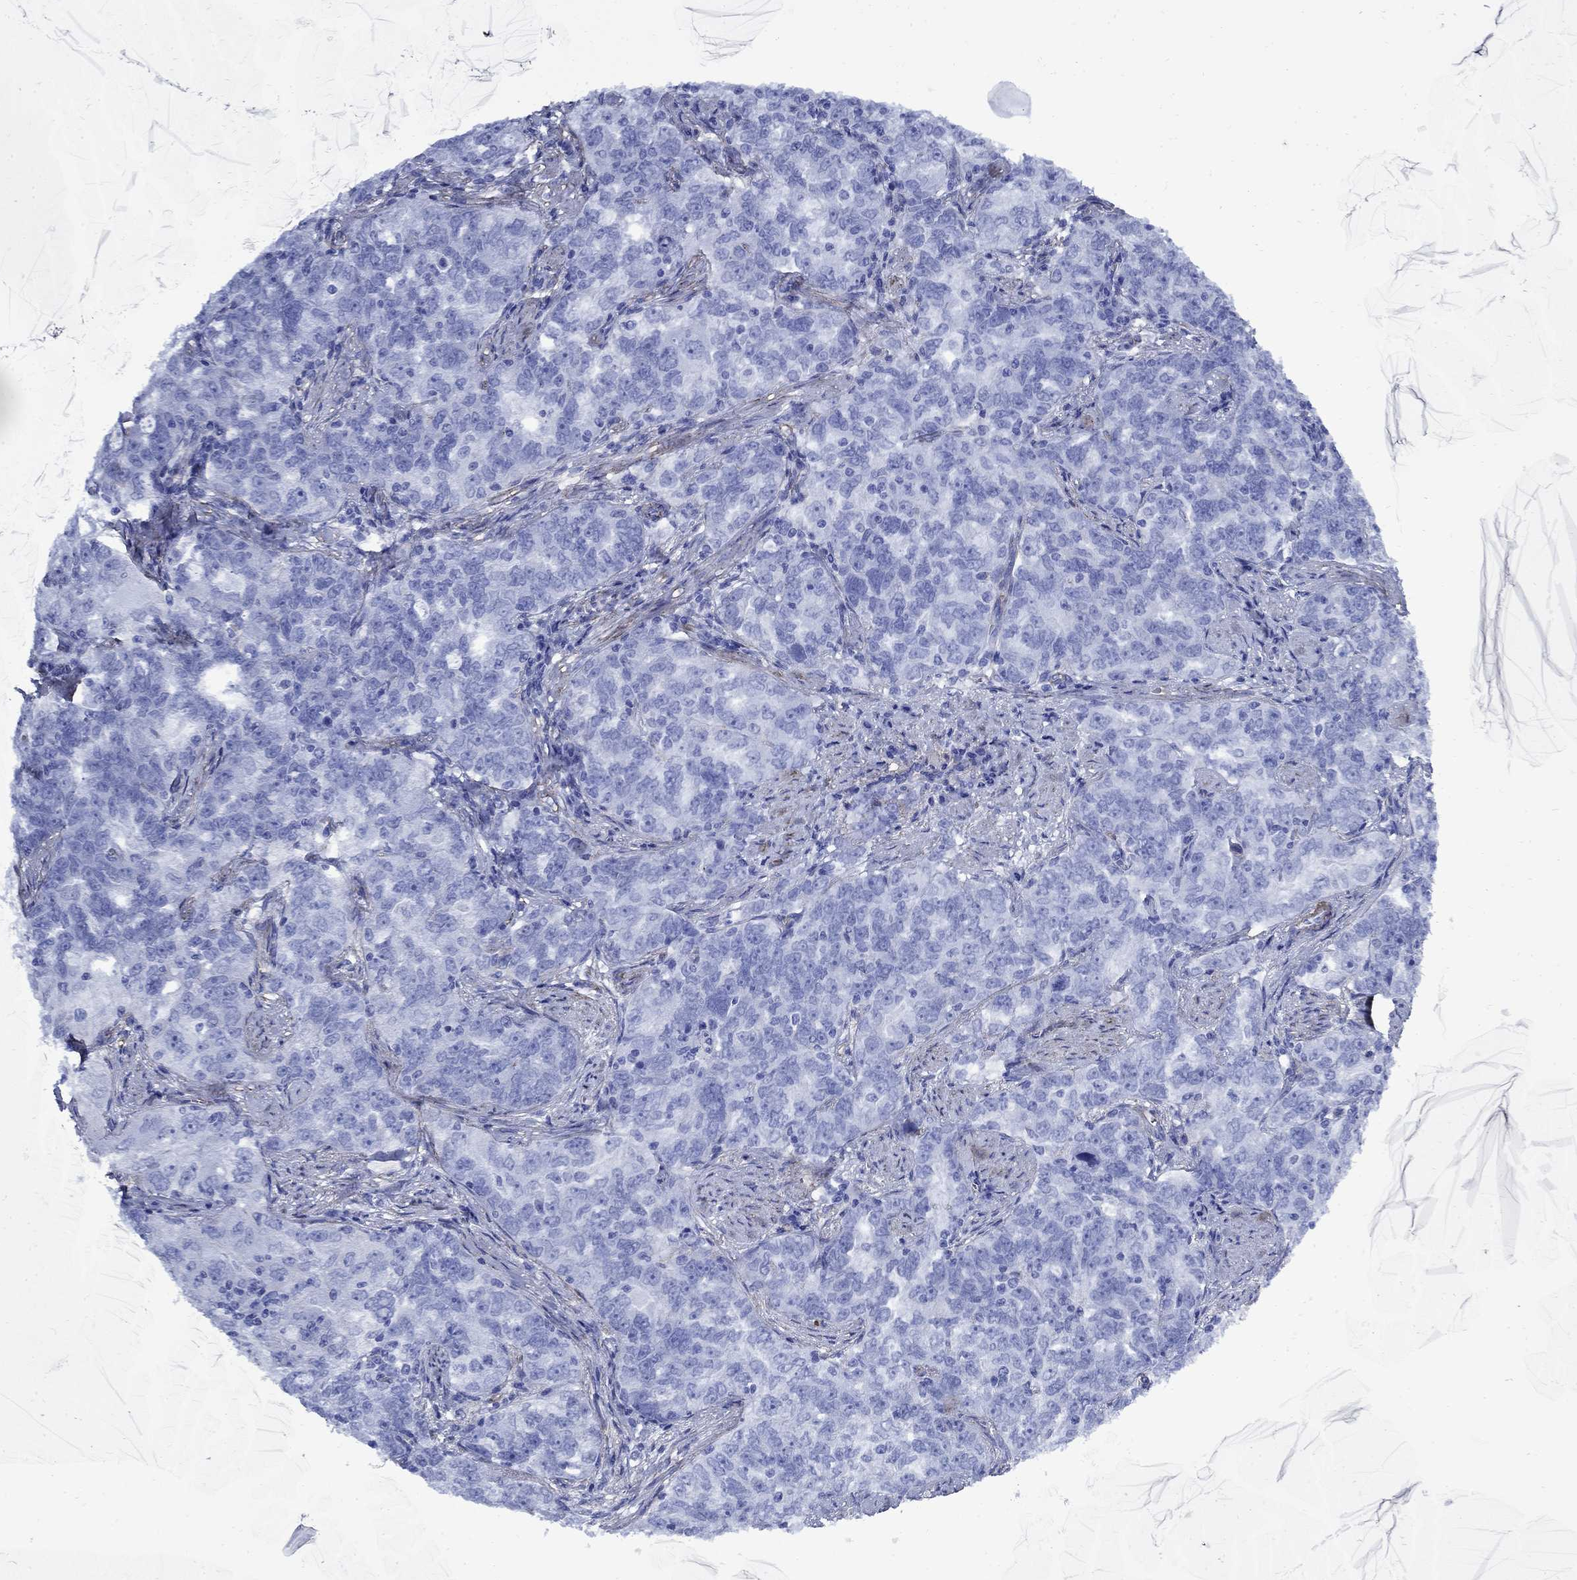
{"staining": {"intensity": "negative", "quantity": "none", "location": "none"}, "tissue": "ovarian cancer", "cell_type": "Tumor cells", "image_type": "cancer", "snomed": [{"axis": "morphology", "description": "Cystadenocarcinoma, serous, NOS"}, {"axis": "topography", "description": "Ovary"}], "caption": "Protein analysis of ovarian cancer (serous cystadenocarcinoma) displays no significant staining in tumor cells. The staining was performed using DAB (3,3'-diaminobenzidine) to visualize the protein expression in brown, while the nuclei were stained in blue with hematoxylin (Magnification: 20x).", "gene": "VTN", "patient": {"sex": "female", "age": 51}}